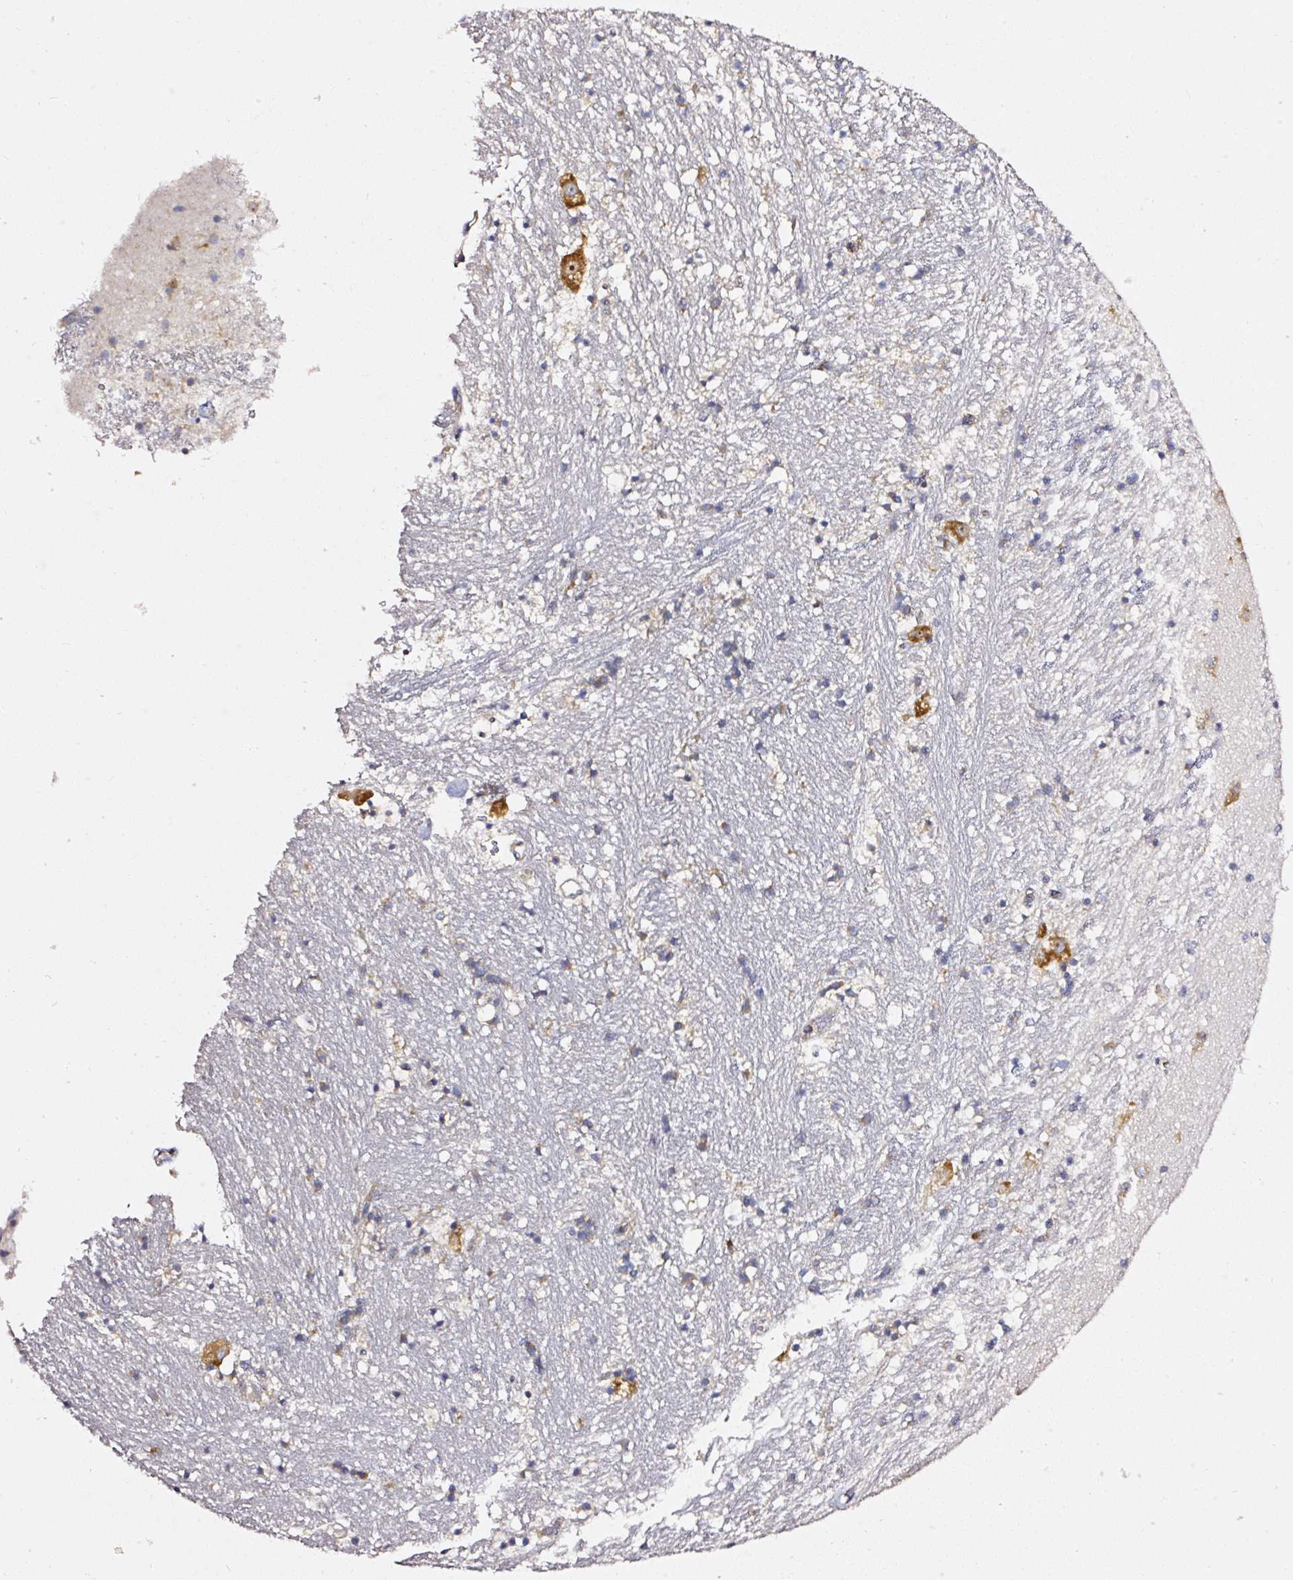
{"staining": {"intensity": "negative", "quantity": "none", "location": "none"}, "tissue": "caudate", "cell_type": "Glial cells", "image_type": "normal", "snomed": [{"axis": "morphology", "description": "Normal tissue, NOS"}, {"axis": "topography", "description": "Lateral ventricle wall"}], "caption": "The micrograph displays no staining of glial cells in benign caudate.", "gene": "RPL10A", "patient": {"sex": "male", "age": 58}}